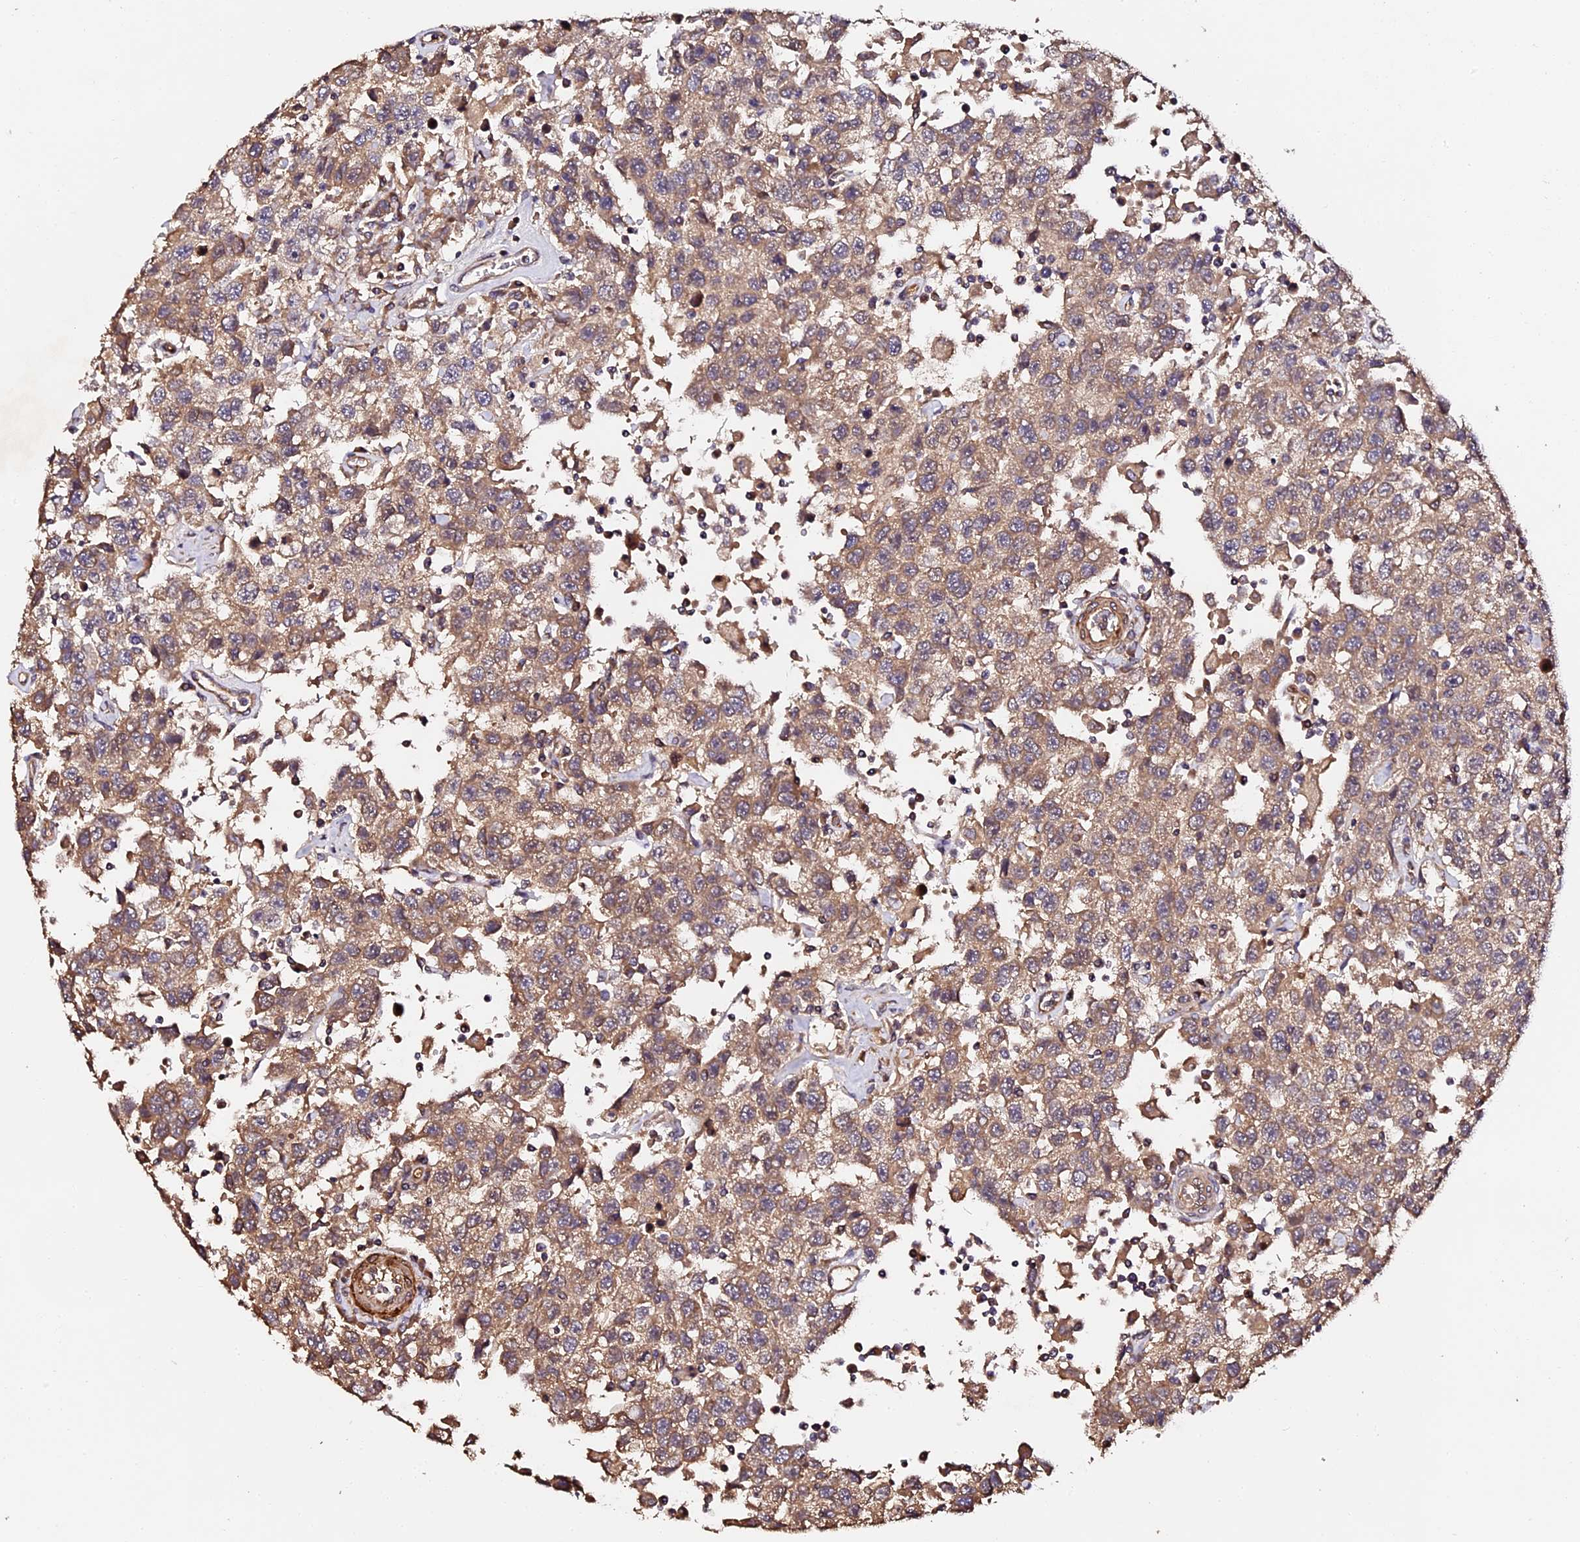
{"staining": {"intensity": "weak", "quantity": ">75%", "location": "cytoplasmic/membranous"}, "tissue": "testis cancer", "cell_type": "Tumor cells", "image_type": "cancer", "snomed": [{"axis": "morphology", "description": "Seminoma, NOS"}, {"axis": "topography", "description": "Testis"}], "caption": "Weak cytoplasmic/membranous staining is appreciated in approximately >75% of tumor cells in seminoma (testis). (DAB IHC with brightfield microscopy, high magnification).", "gene": "TDO2", "patient": {"sex": "male", "age": 41}}